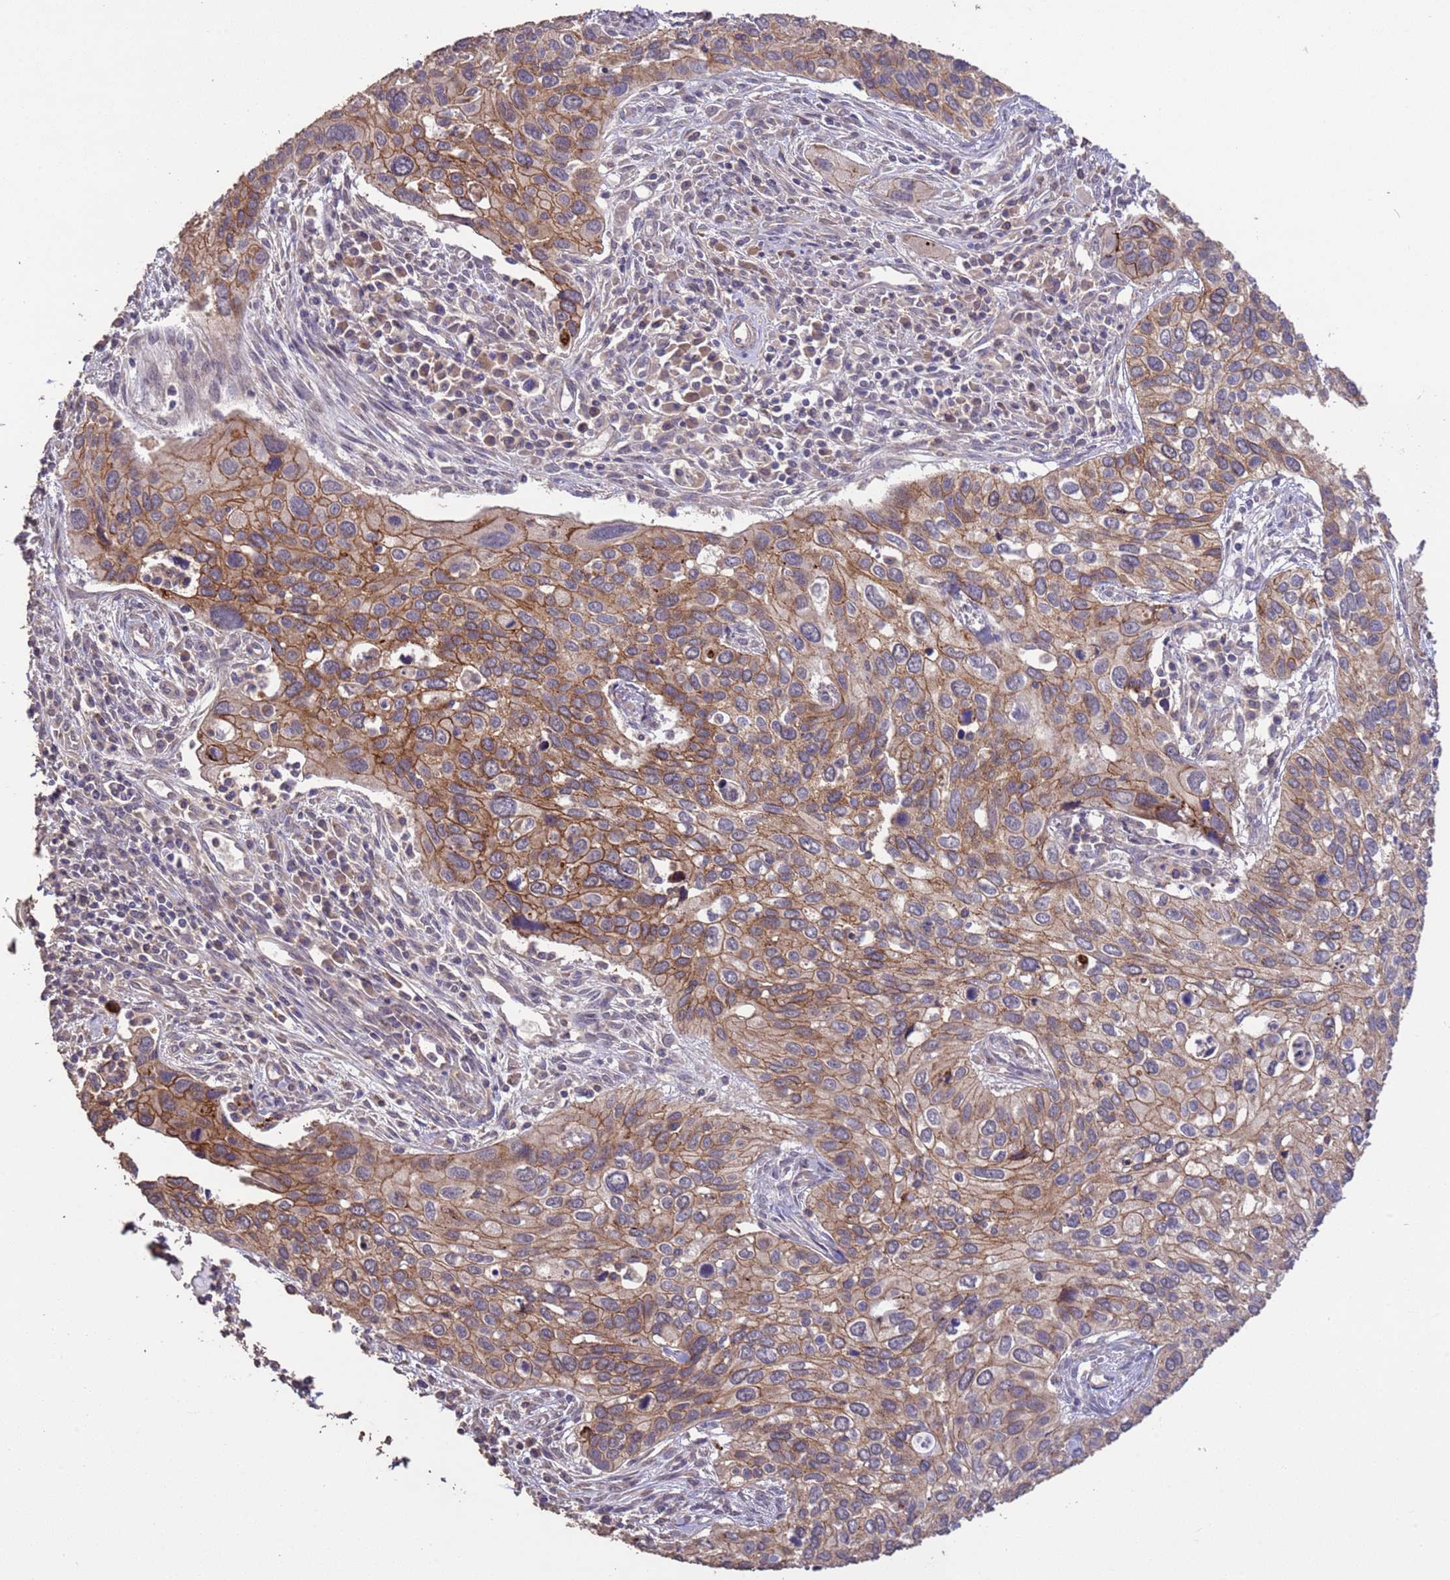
{"staining": {"intensity": "moderate", "quantity": ">75%", "location": "cytoplasmic/membranous"}, "tissue": "cervical cancer", "cell_type": "Tumor cells", "image_type": "cancer", "snomed": [{"axis": "morphology", "description": "Squamous cell carcinoma, NOS"}, {"axis": "topography", "description": "Cervix"}], "caption": "Protein staining of cervical cancer (squamous cell carcinoma) tissue shows moderate cytoplasmic/membranous expression in approximately >75% of tumor cells.", "gene": "SLC9B2", "patient": {"sex": "female", "age": 55}}